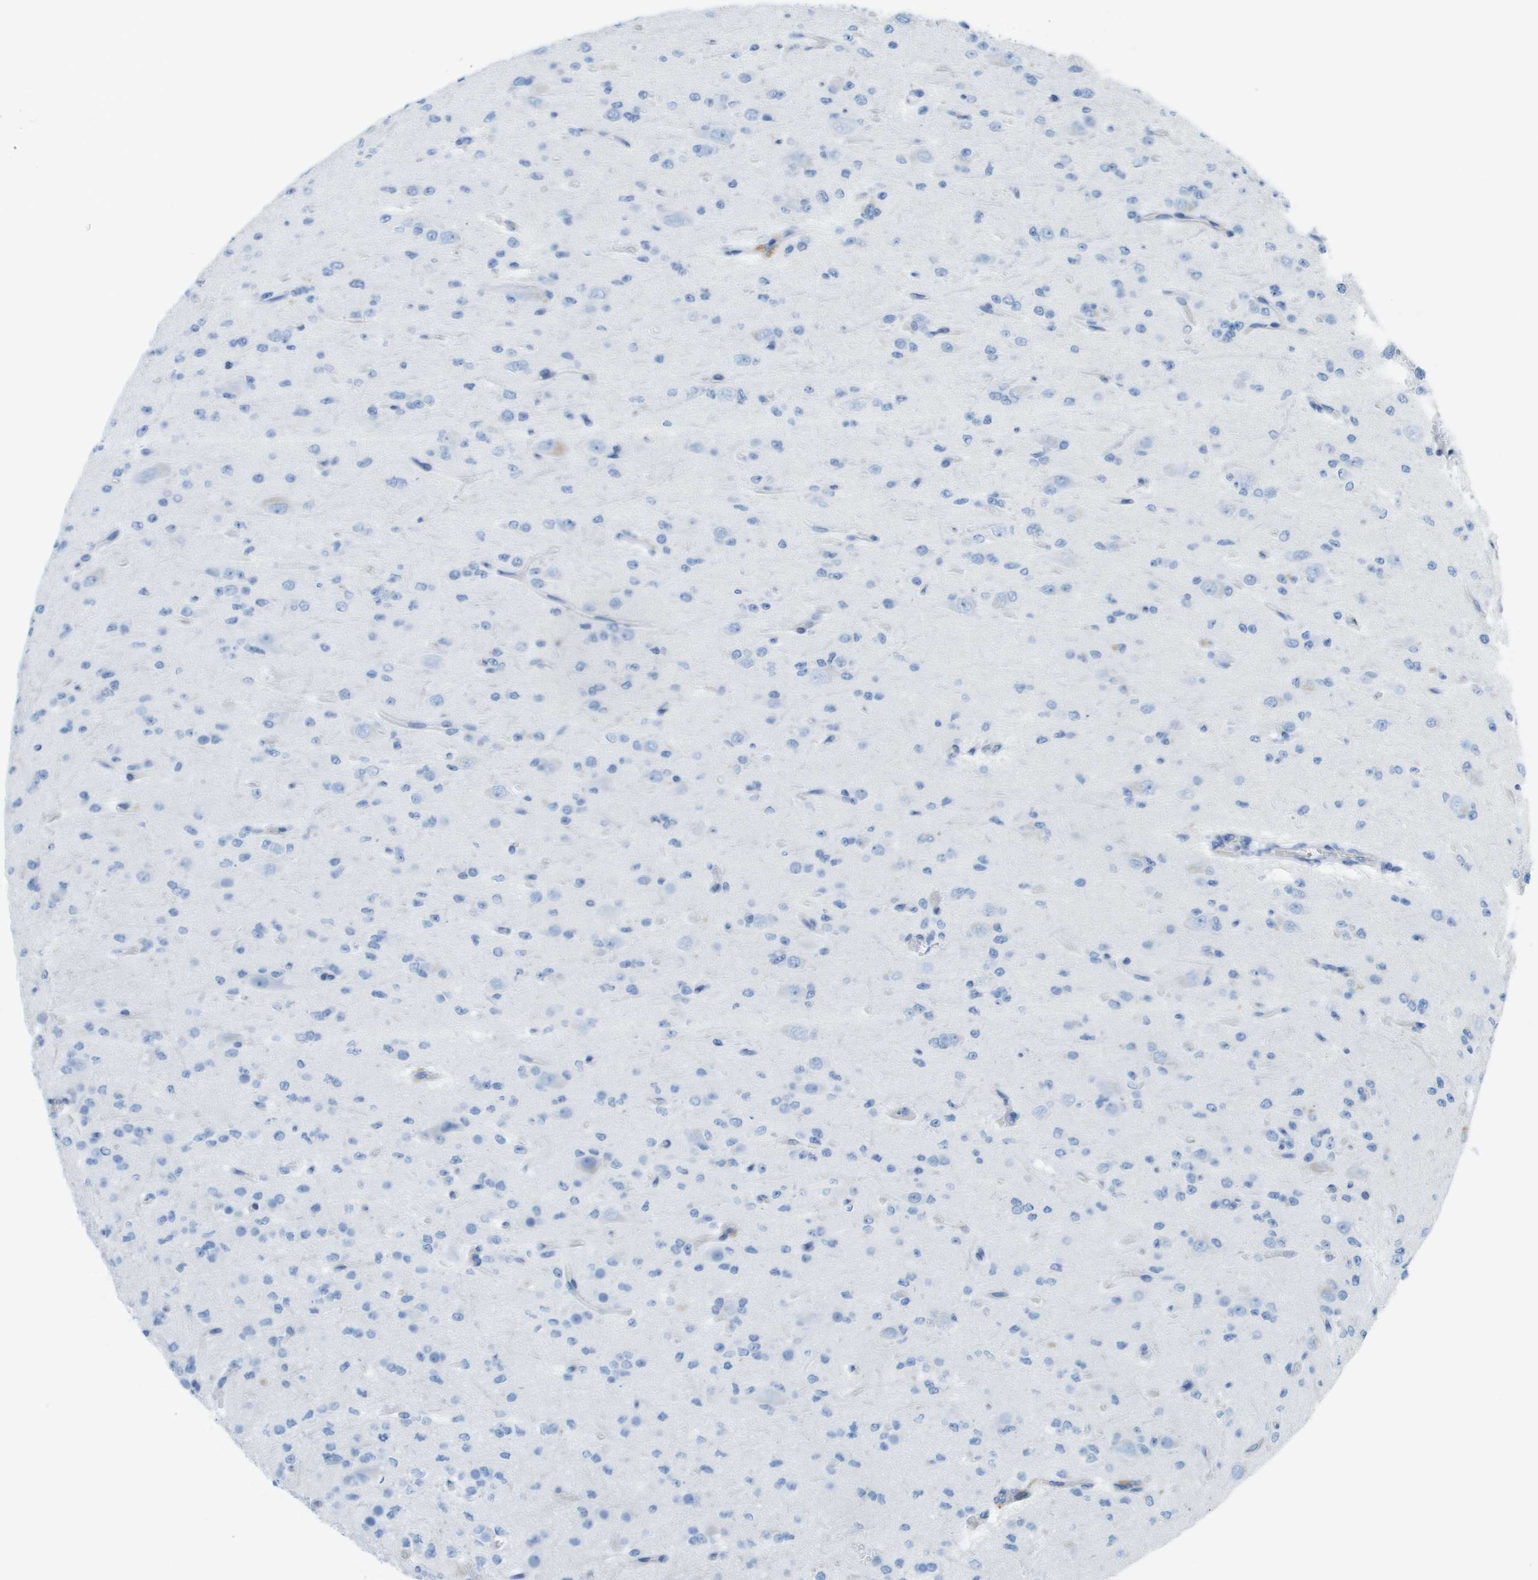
{"staining": {"intensity": "negative", "quantity": "none", "location": "none"}, "tissue": "glioma", "cell_type": "Tumor cells", "image_type": "cancer", "snomed": [{"axis": "morphology", "description": "Glioma, malignant, Low grade"}, {"axis": "topography", "description": "Brain"}], "caption": "Immunohistochemical staining of malignant low-grade glioma exhibits no significant staining in tumor cells.", "gene": "CD46", "patient": {"sex": "male", "age": 38}}